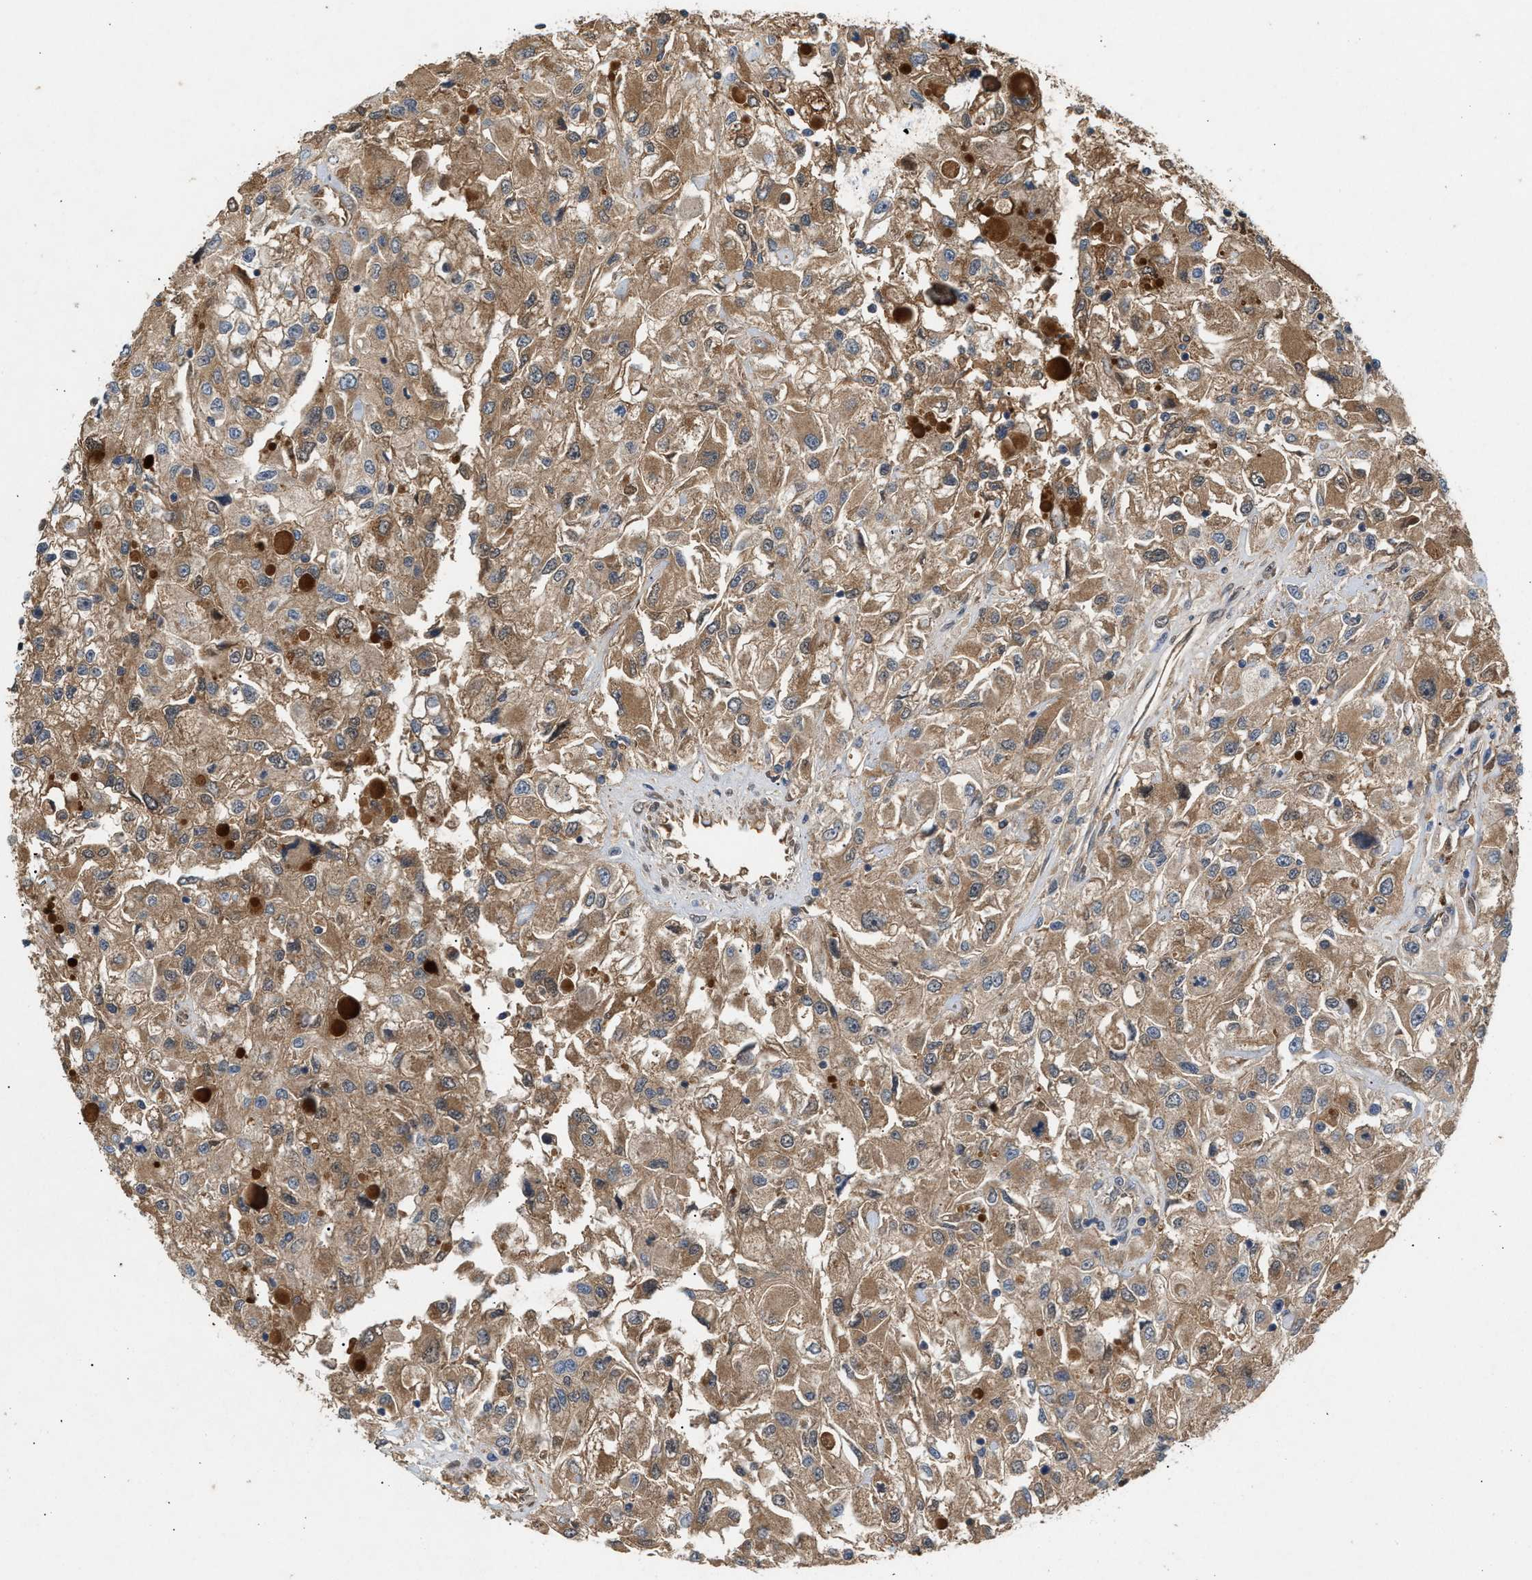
{"staining": {"intensity": "moderate", "quantity": ">75%", "location": "cytoplasmic/membranous"}, "tissue": "renal cancer", "cell_type": "Tumor cells", "image_type": "cancer", "snomed": [{"axis": "morphology", "description": "Adenocarcinoma, NOS"}, {"axis": "topography", "description": "Kidney"}], "caption": "High-magnification brightfield microscopy of renal cancer (adenocarcinoma) stained with DAB (brown) and counterstained with hematoxylin (blue). tumor cells exhibit moderate cytoplasmic/membranous expression is identified in approximately>75% of cells.", "gene": "RUSC2", "patient": {"sex": "female", "age": 52}}